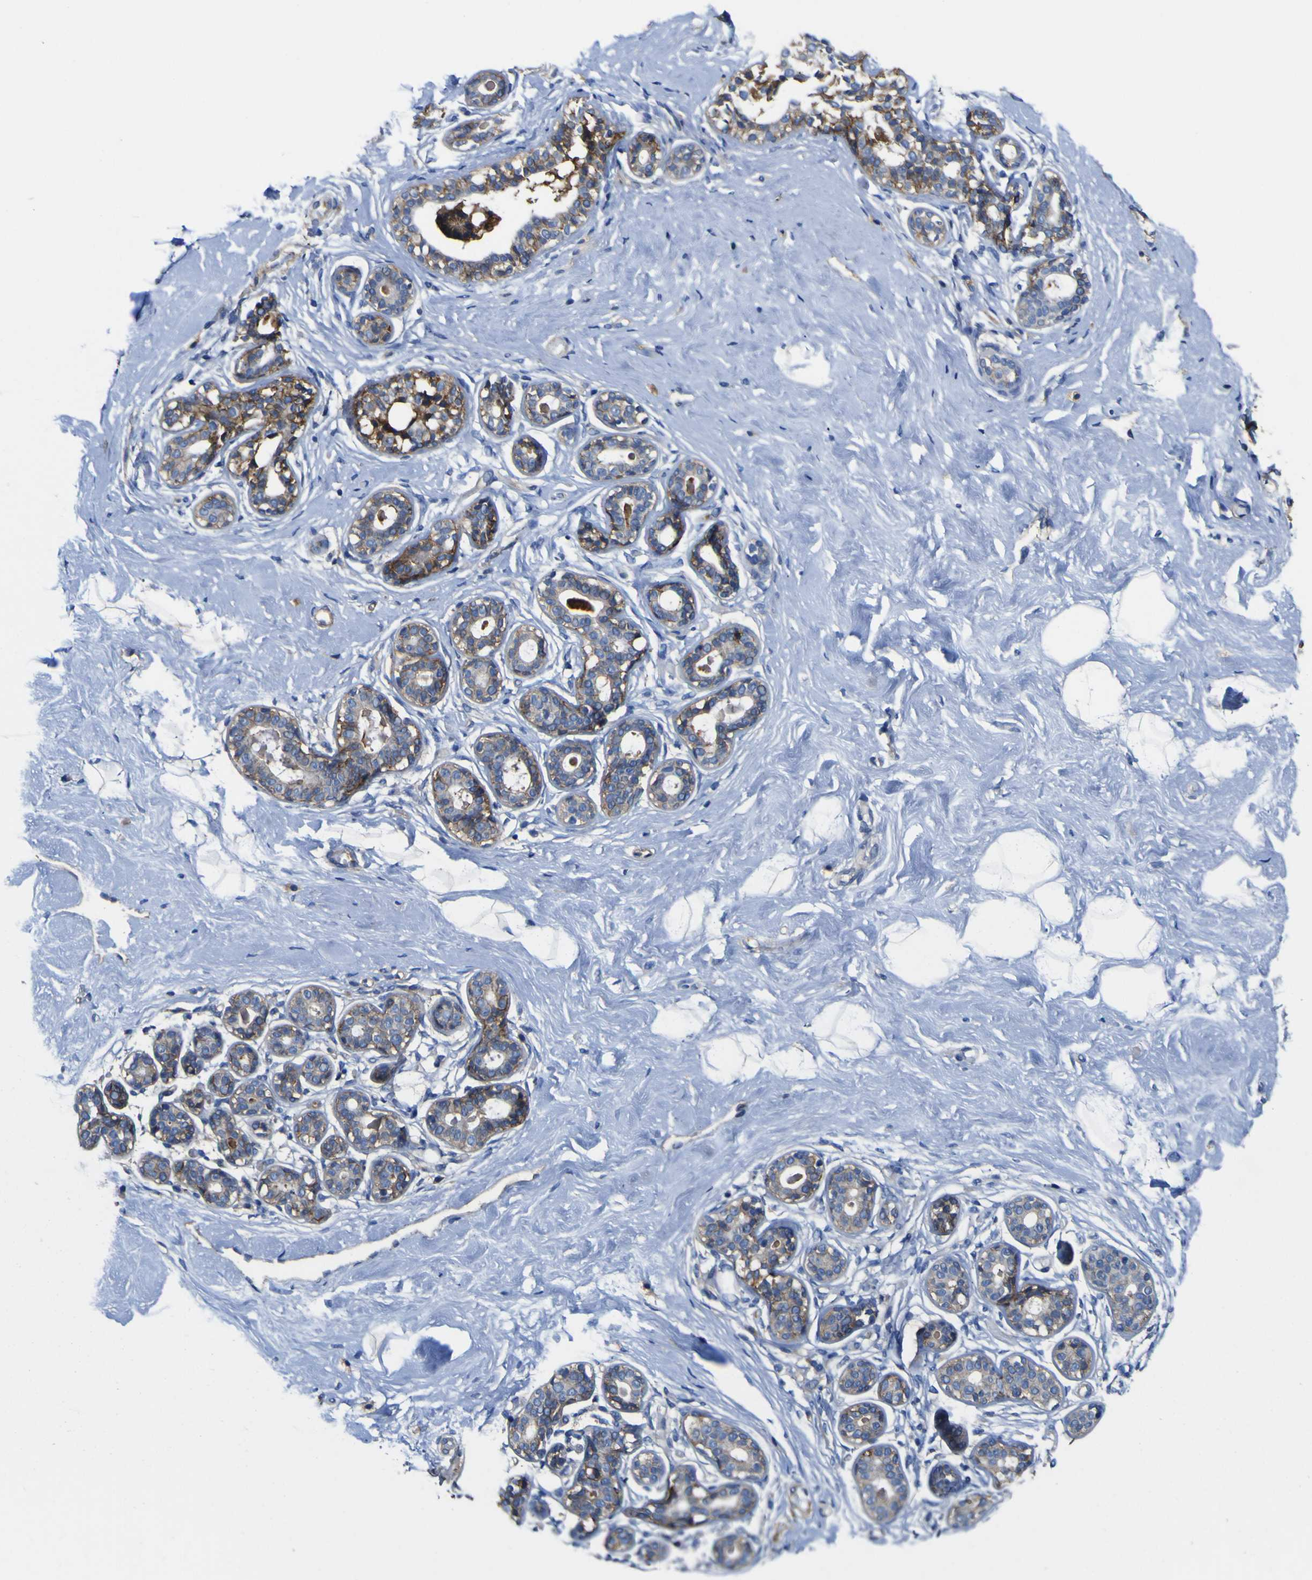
{"staining": {"intensity": "negative", "quantity": "none", "location": "none"}, "tissue": "breast", "cell_type": "Adipocytes", "image_type": "normal", "snomed": [{"axis": "morphology", "description": "Normal tissue, NOS"}, {"axis": "topography", "description": "Breast"}], "caption": "Normal breast was stained to show a protein in brown. There is no significant expression in adipocytes. (DAB immunohistochemistry with hematoxylin counter stain).", "gene": "CD151", "patient": {"sex": "female", "age": 23}}